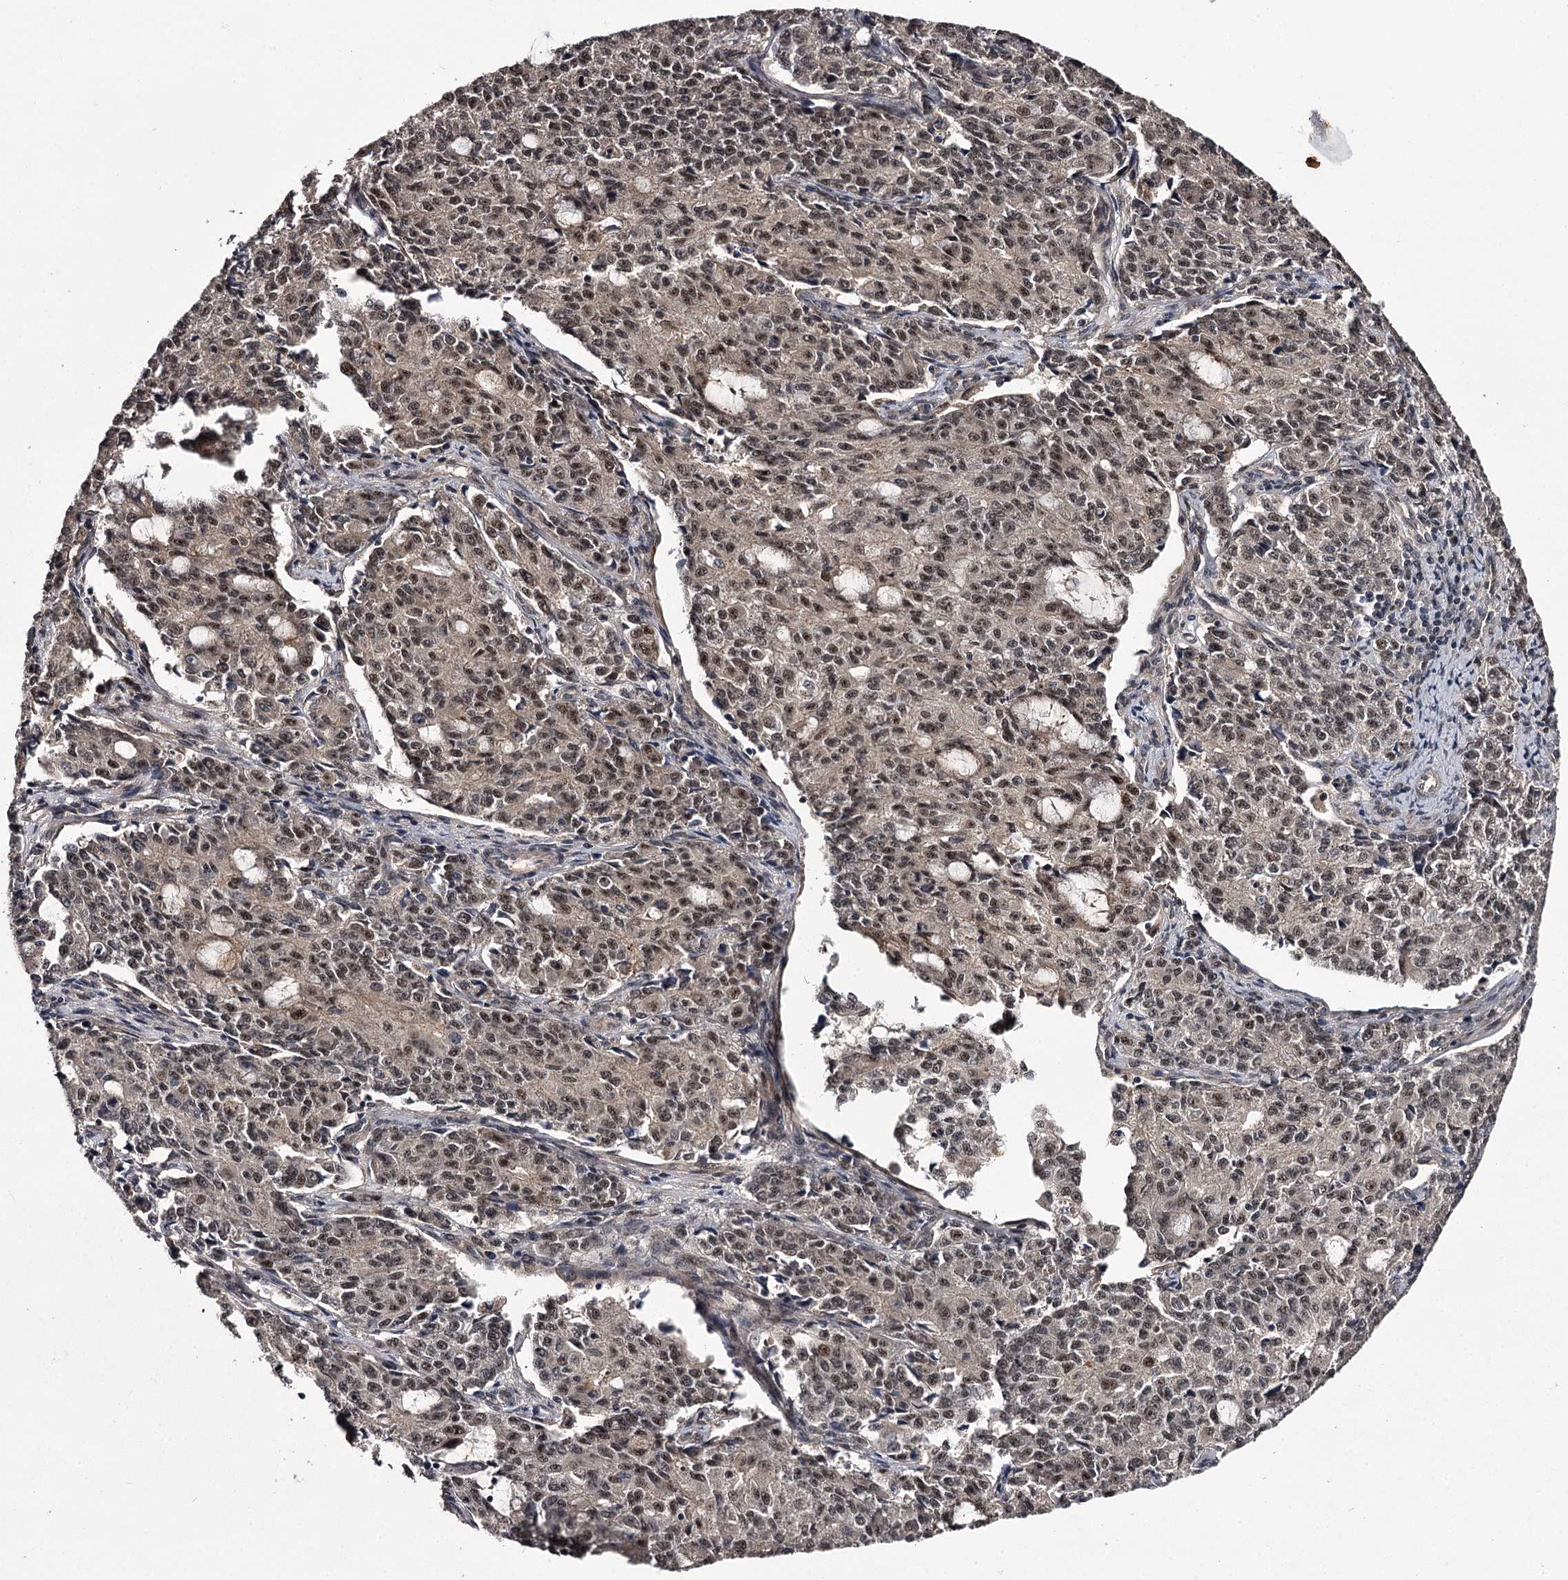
{"staining": {"intensity": "moderate", "quantity": "25%-75%", "location": "nuclear"}, "tissue": "endometrial cancer", "cell_type": "Tumor cells", "image_type": "cancer", "snomed": [{"axis": "morphology", "description": "Adenocarcinoma, NOS"}, {"axis": "topography", "description": "Endometrium"}], "caption": "Tumor cells reveal medium levels of moderate nuclear expression in approximately 25%-75% of cells in human endometrial cancer (adenocarcinoma). The protein of interest is shown in brown color, while the nuclei are stained blue.", "gene": "MAML3", "patient": {"sex": "female", "age": 50}}